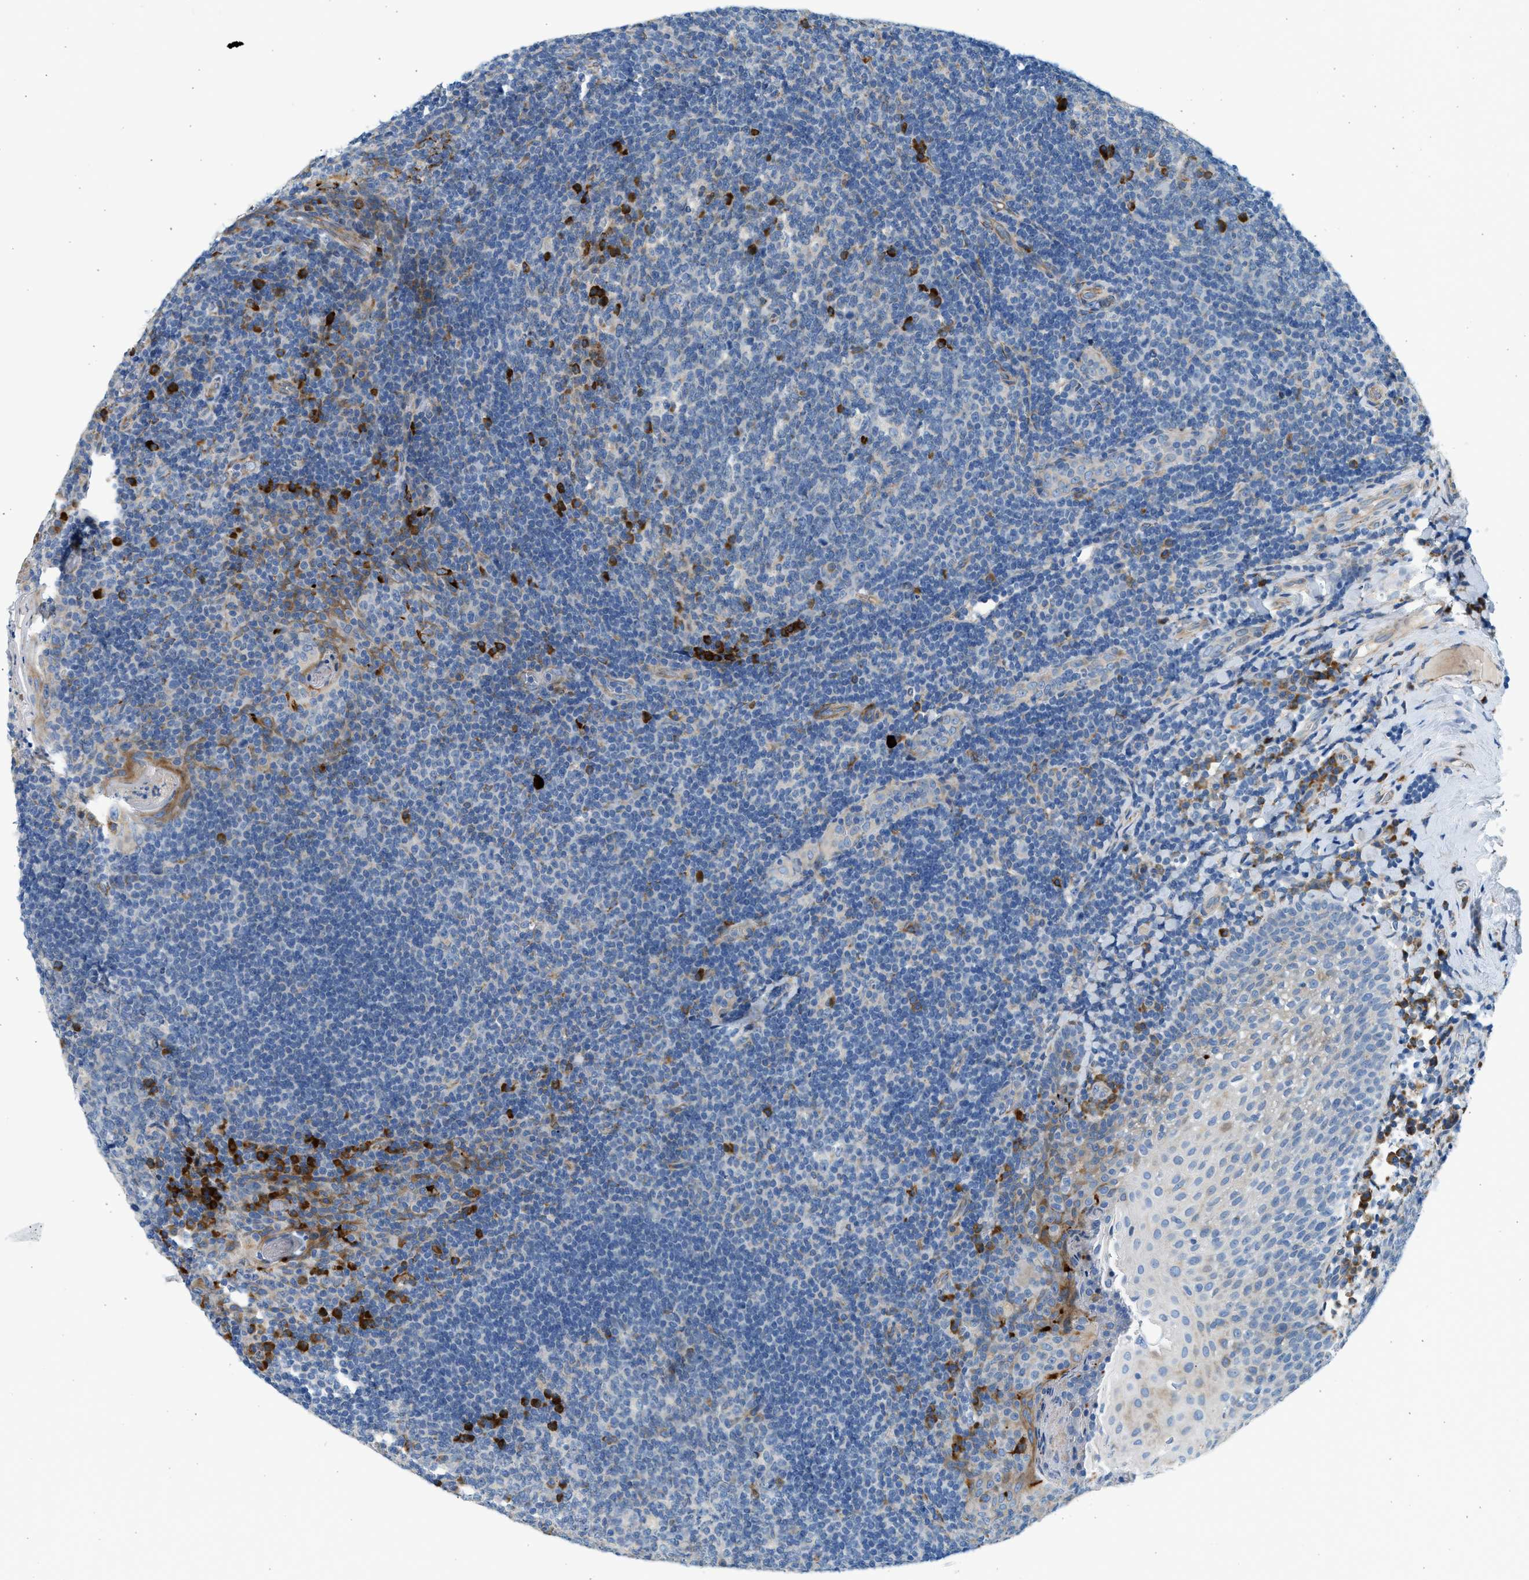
{"staining": {"intensity": "strong", "quantity": "<25%", "location": "cytoplasmic/membranous"}, "tissue": "tonsil", "cell_type": "Germinal center cells", "image_type": "normal", "snomed": [{"axis": "morphology", "description": "Normal tissue, NOS"}, {"axis": "topography", "description": "Tonsil"}], "caption": "High-power microscopy captured an immunohistochemistry histopathology image of normal tonsil, revealing strong cytoplasmic/membranous positivity in approximately <25% of germinal center cells.", "gene": "CNTN6", "patient": {"sex": "male", "age": 17}}